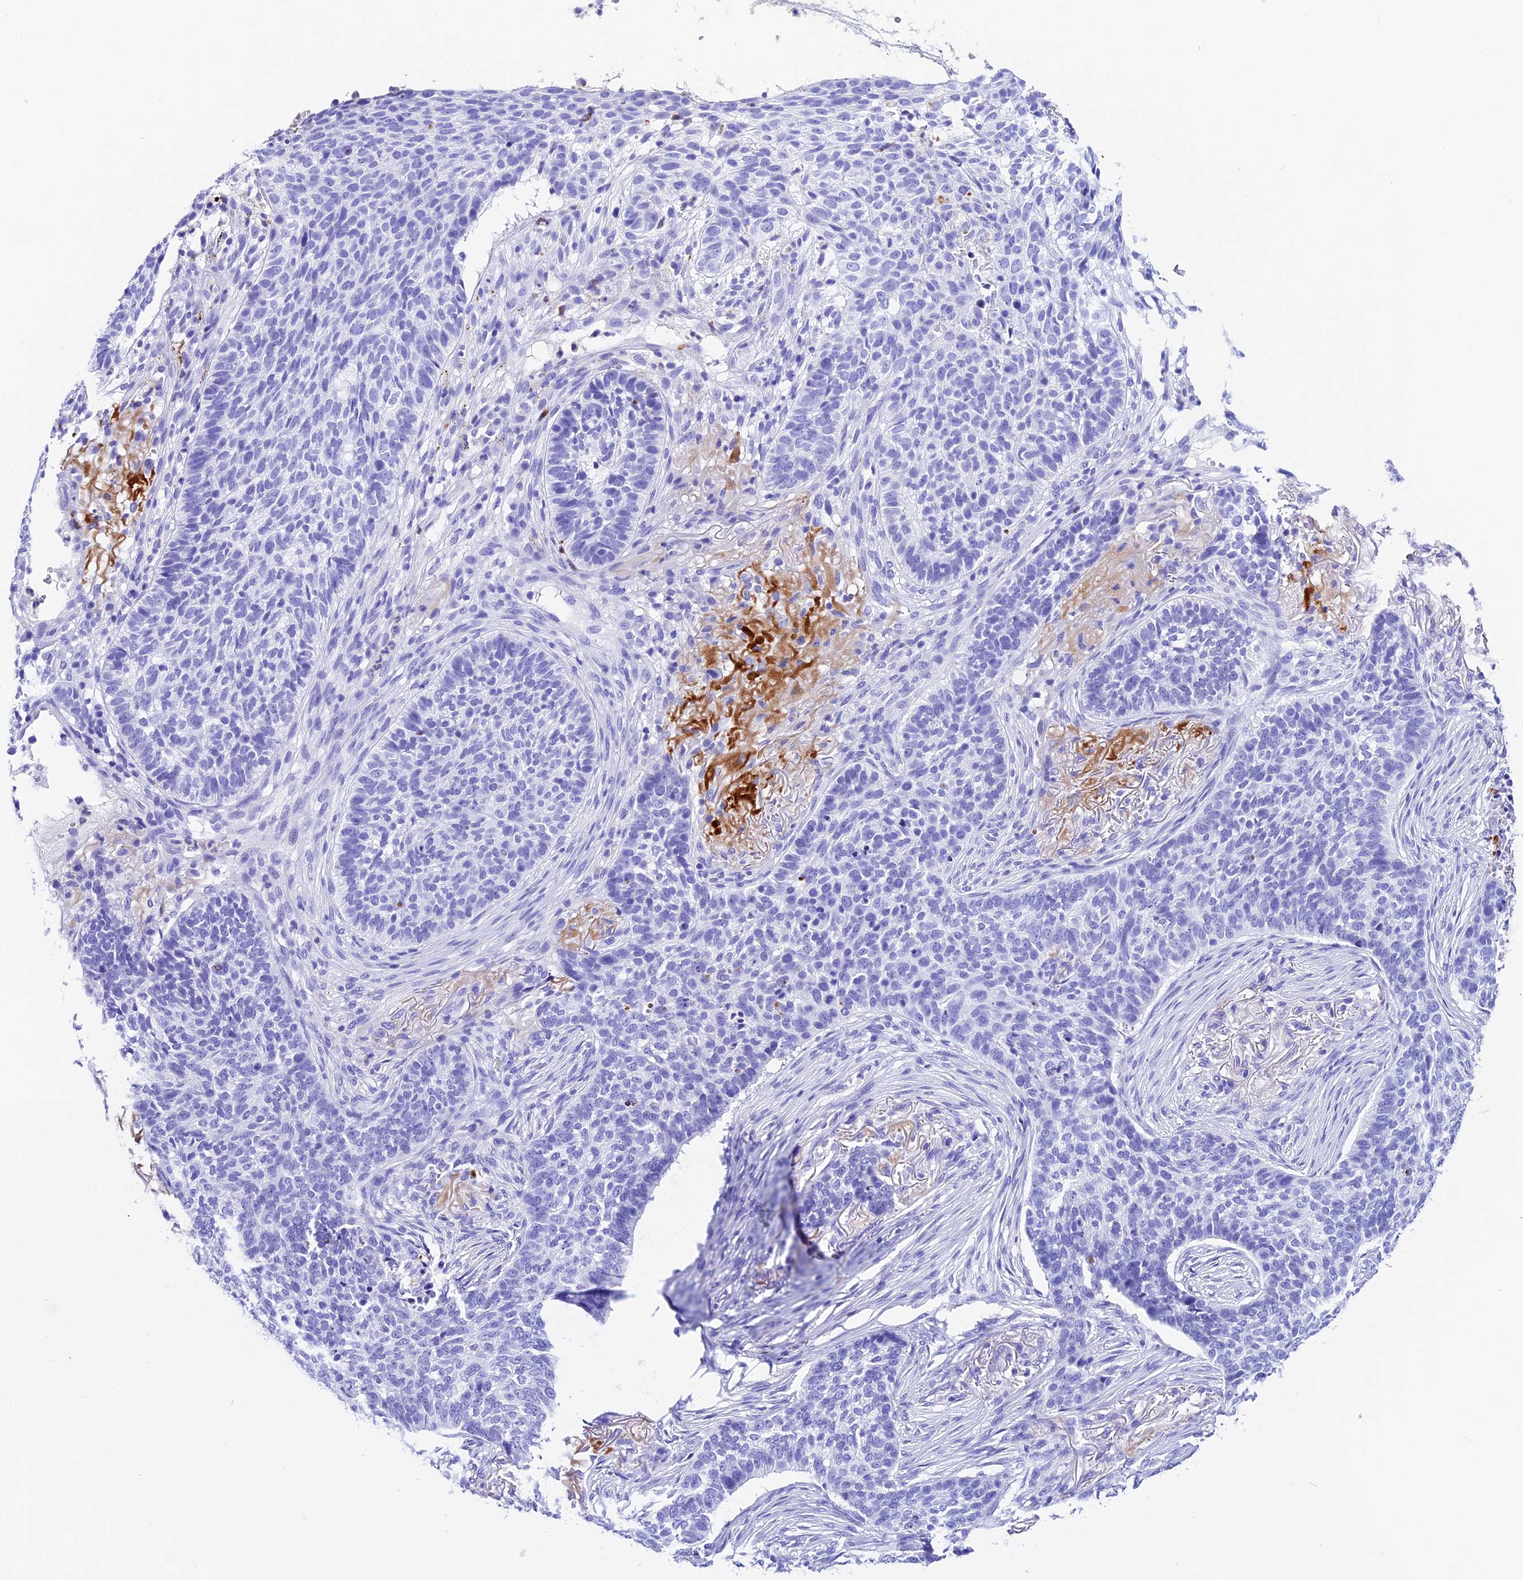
{"staining": {"intensity": "negative", "quantity": "none", "location": "none"}, "tissue": "skin cancer", "cell_type": "Tumor cells", "image_type": "cancer", "snomed": [{"axis": "morphology", "description": "Basal cell carcinoma"}, {"axis": "topography", "description": "Skin"}], "caption": "Human skin basal cell carcinoma stained for a protein using IHC reveals no positivity in tumor cells.", "gene": "PSG11", "patient": {"sex": "male", "age": 85}}